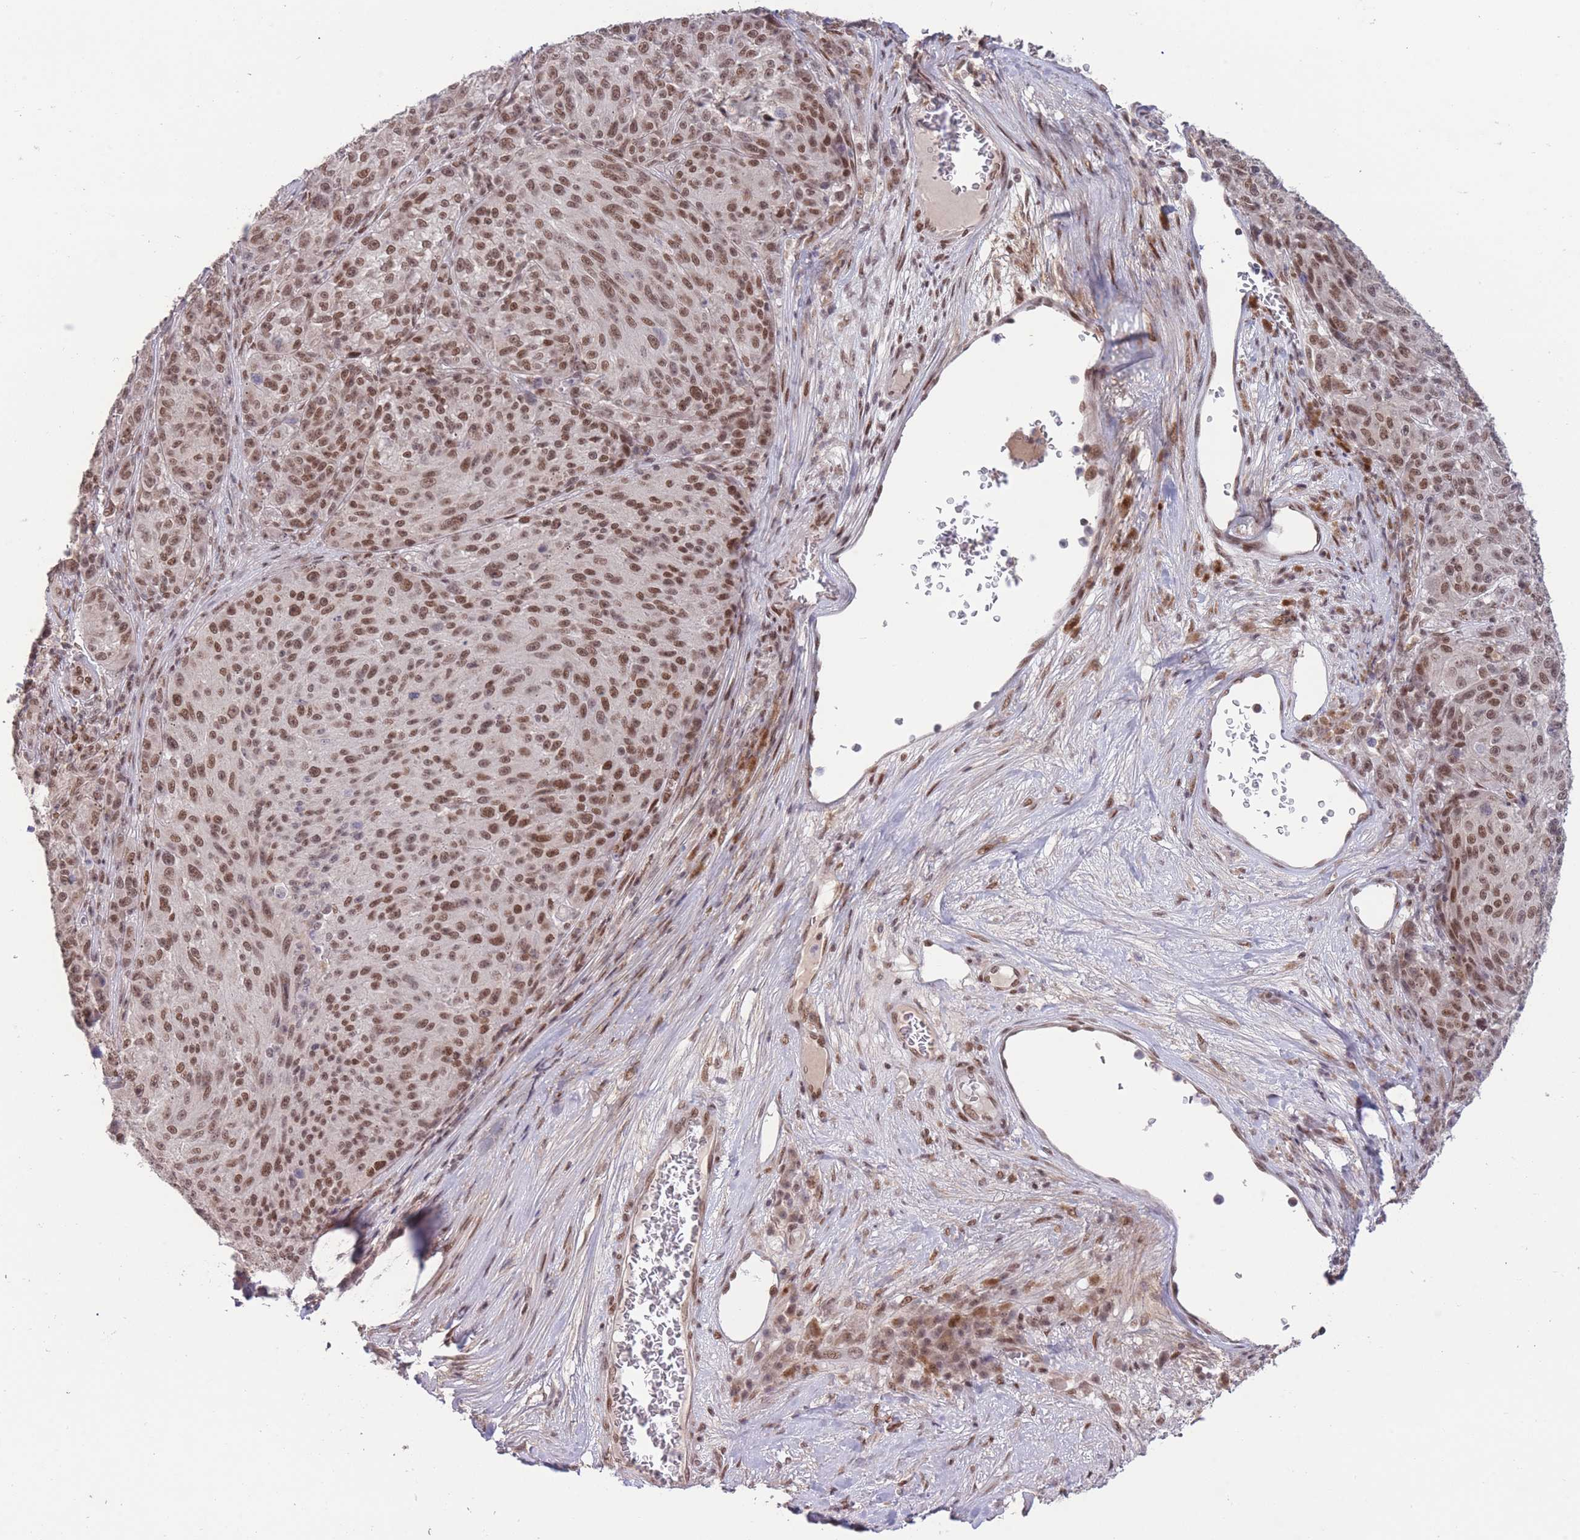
{"staining": {"intensity": "moderate", "quantity": "25%-75%", "location": "nuclear"}, "tissue": "melanoma", "cell_type": "Tumor cells", "image_type": "cancer", "snomed": [{"axis": "morphology", "description": "Malignant melanoma, NOS"}, {"axis": "topography", "description": "Skin"}], "caption": "Brown immunohistochemical staining in human malignant melanoma shows moderate nuclear positivity in about 25%-75% of tumor cells. Nuclei are stained in blue.", "gene": "CARD8", "patient": {"sex": "male", "age": 53}}